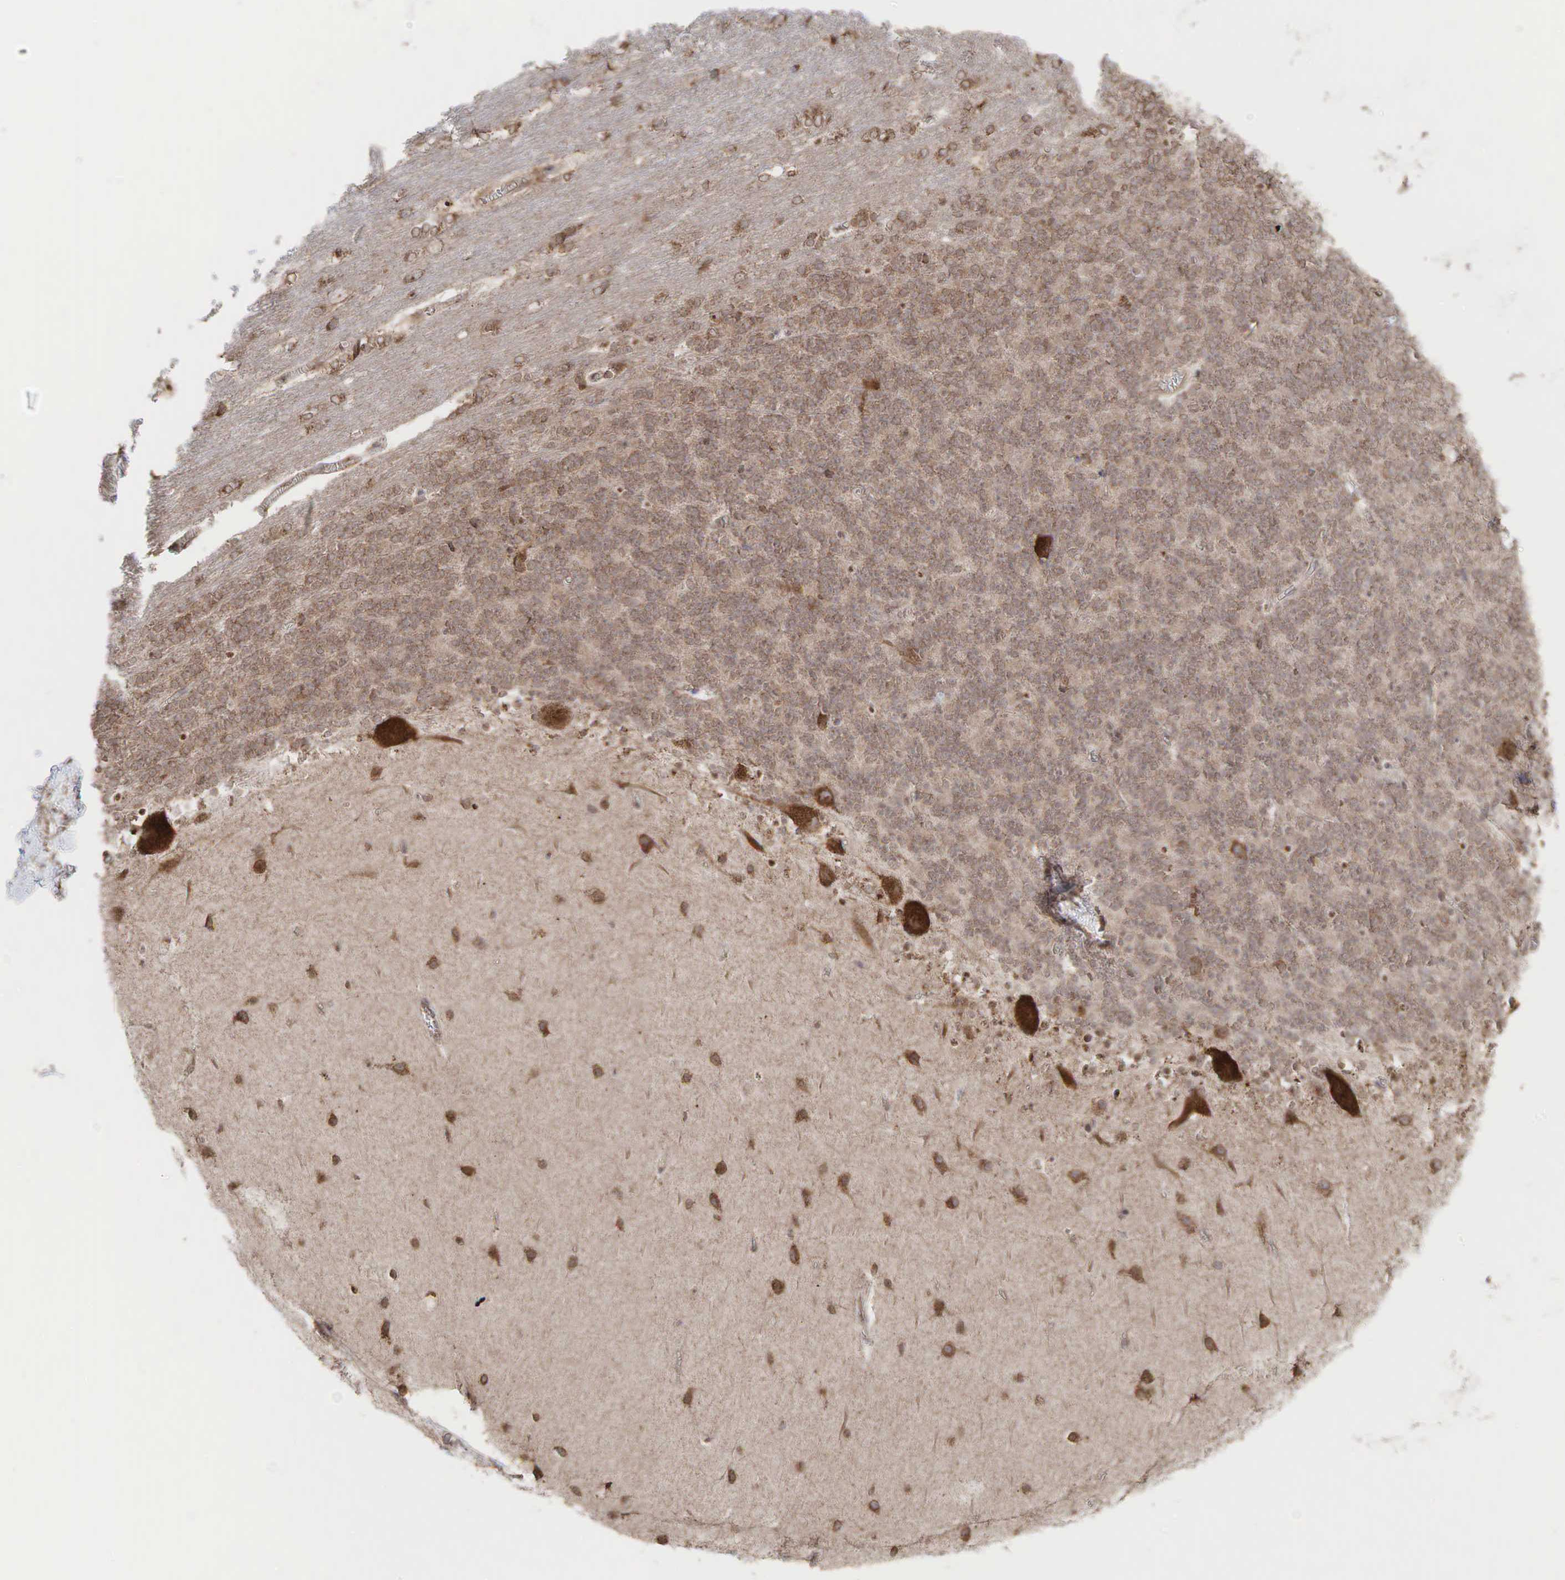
{"staining": {"intensity": "weak", "quantity": ">75%", "location": "cytoplasmic/membranous"}, "tissue": "cerebellum", "cell_type": "Cells in granular layer", "image_type": "normal", "snomed": [{"axis": "morphology", "description": "Normal tissue, NOS"}, {"axis": "topography", "description": "Cerebellum"}], "caption": "Normal cerebellum displays weak cytoplasmic/membranous positivity in approximately >75% of cells in granular layer The staining was performed using DAB, with brown indicating positive protein expression. Nuclei are stained blue with hematoxylin..", "gene": "PABPC5", "patient": {"sex": "female", "age": 19}}